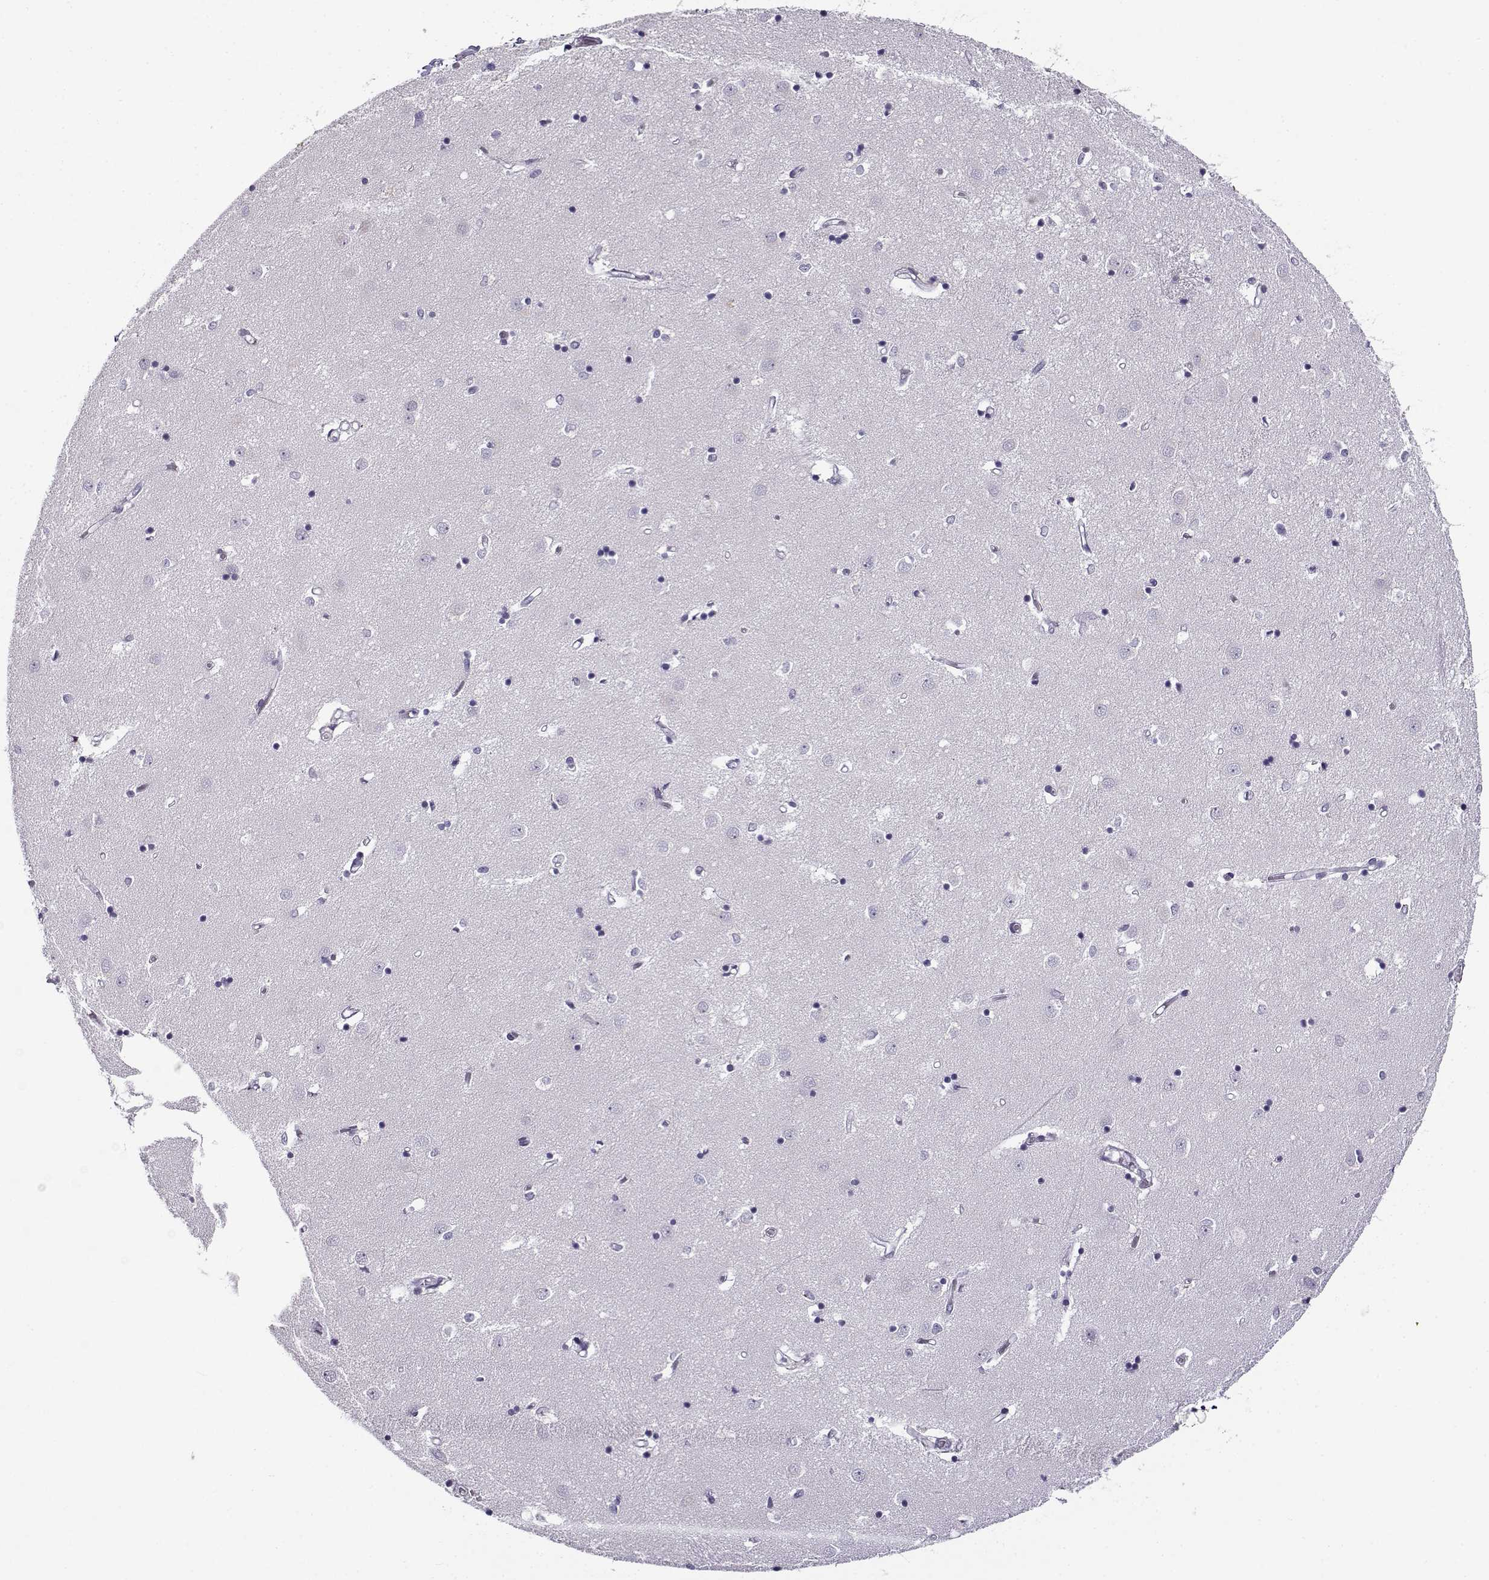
{"staining": {"intensity": "negative", "quantity": "none", "location": "none"}, "tissue": "caudate", "cell_type": "Glial cells", "image_type": "normal", "snomed": [{"axis": "morphology", "description": "Normal tissue, NOS"}, {"axis": "topography", "description": "Lateral ventricle wall"}], "caption": "This is an immunohistochemistry (IHC) image of normal caudate. There is no expression in glial cells.", "gene": "TEX55", "patient": {"sex": "male", "age": 54}}